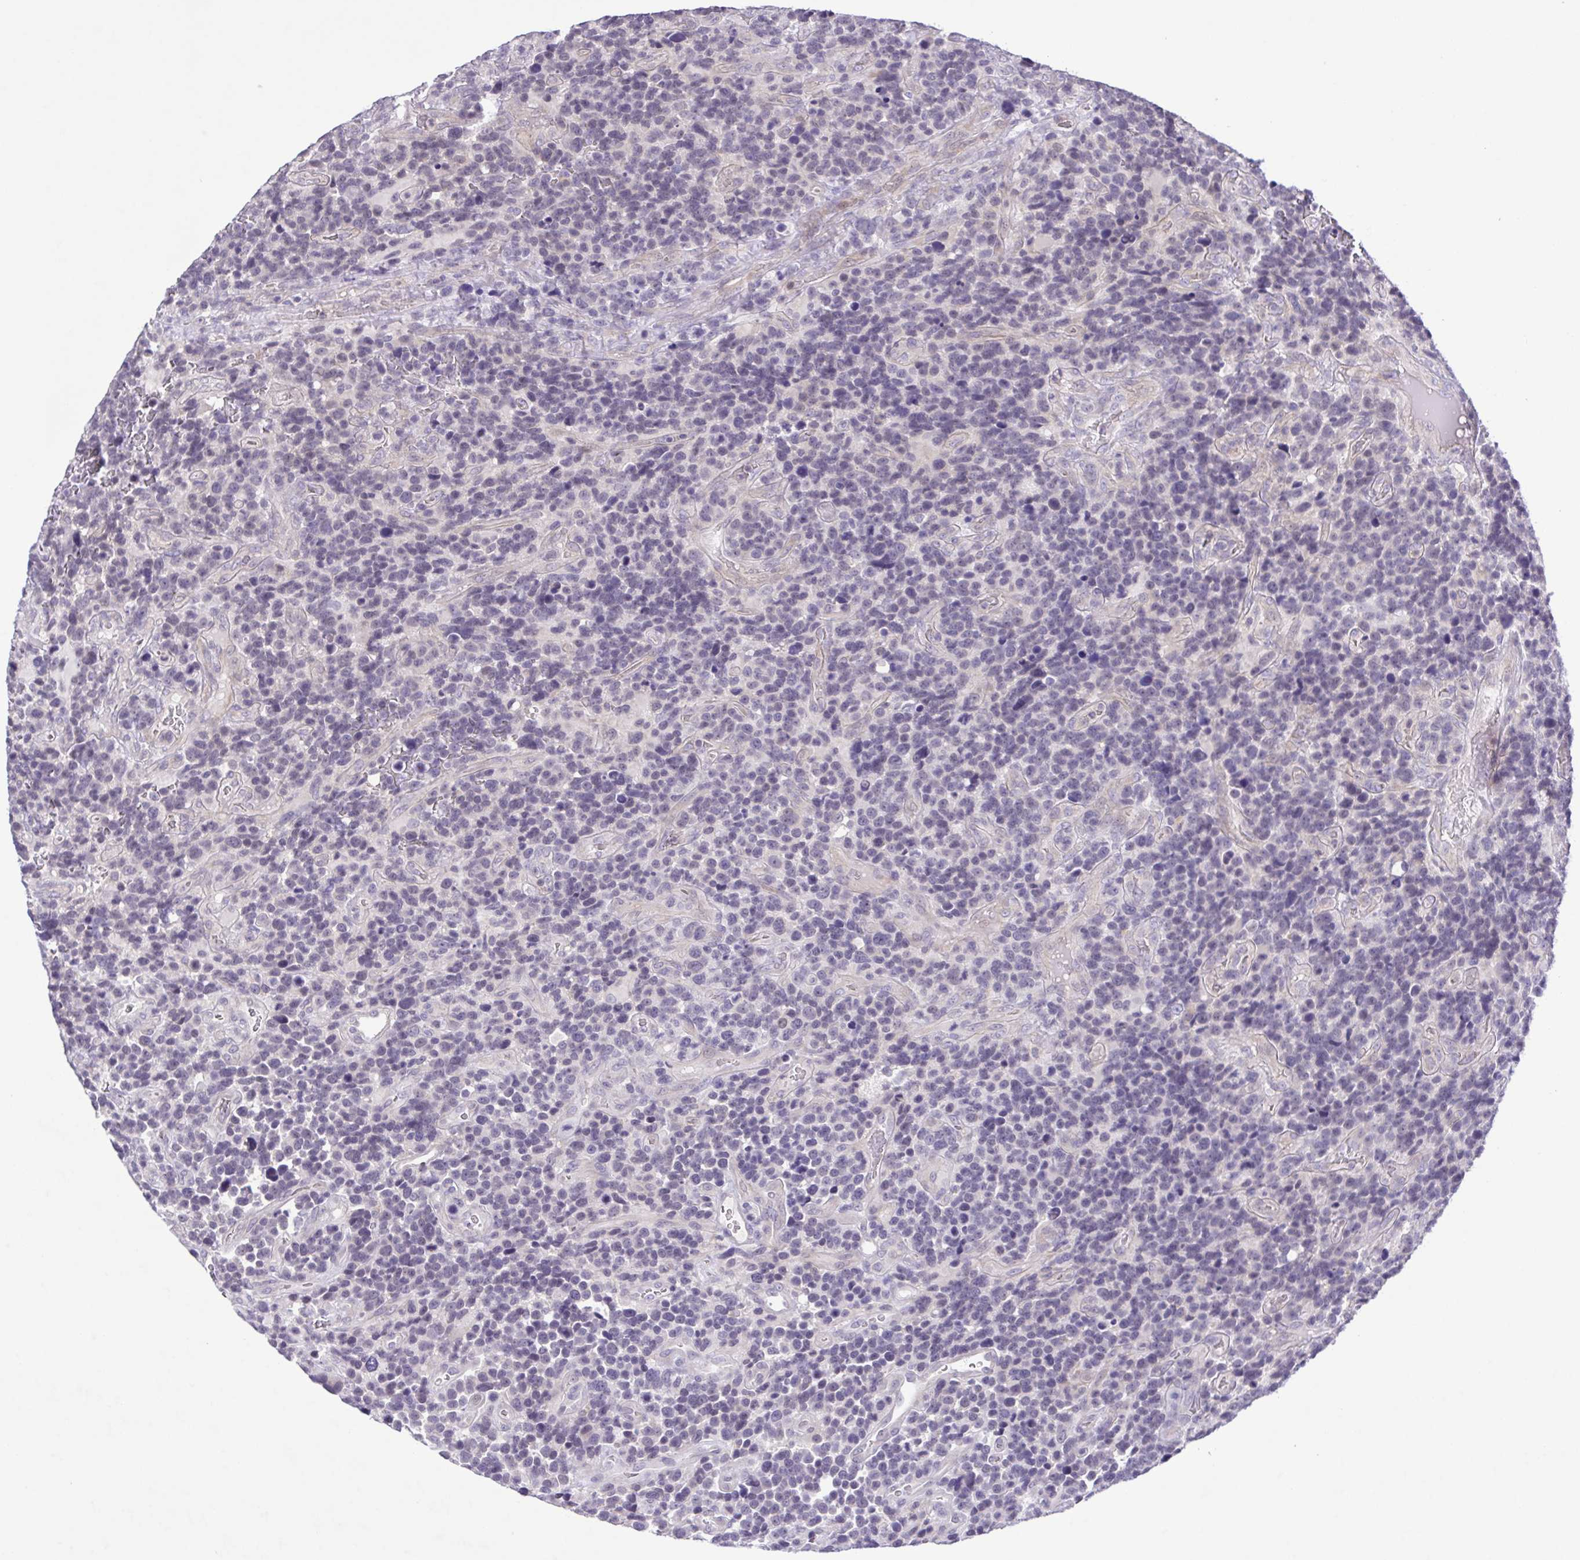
{"staining": {"intensity": "negative", "quantity": "none", "location": "none"}, "tissue": "glioma", "cell_type": "Tumor cells", "image_type": "cancer", "snomed": [{"axis": "morphology", "description": "Glioma, malignant, High grade"}, {"axis": "topography", "description": "Brain"}], "caption": "IHC photomicrograph of human glioma stained for a protein (brown), which displays no positivity in tumor cells.", "gene": "IL1RN", "patient": {"sex": "male", "age": 33}}